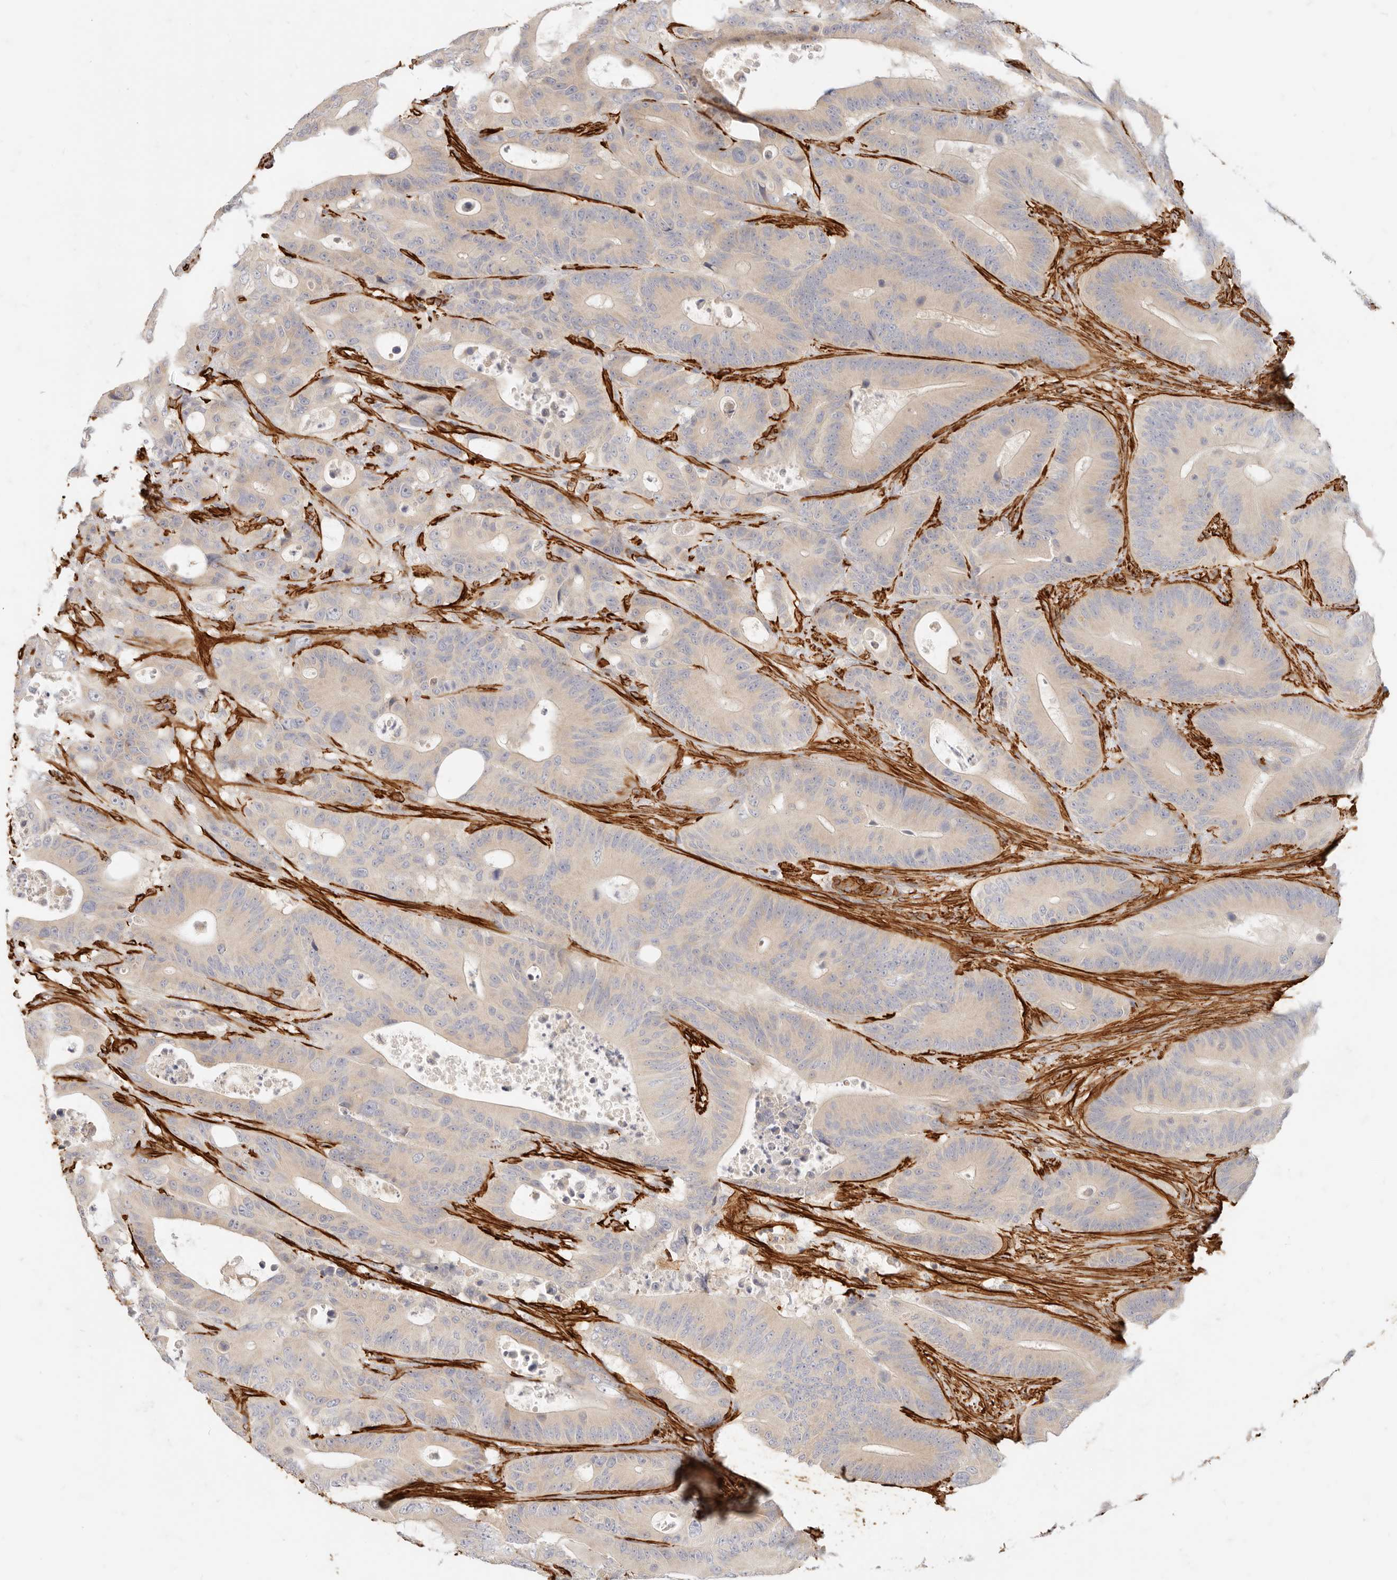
{"staining": {"intensity": "weak", "quantity": "25%-75%", "location": "cytoplasmic/membranous"}, "tissue": "colorectal cancer", "cell_type": "Tumor cells", "image_type": "cancer", "snomed": [{"axis": "morphology", "description": "Adenocarcinoma, NOS"}, {"axis": "topography", "description": "Colon"}], "caption": "Immunohistochemical staining of colorectal cancer exhibits low levels of weak cytoplasmic/membranous protein positivity in approximately 25%-75% of tumor cells. (DAB (3,3'-diaminobenzidine) IHC with brightfield microscopy, high magnification).", "gene": "TMTC2", "patient": {"sex": "male", "age": 83}}